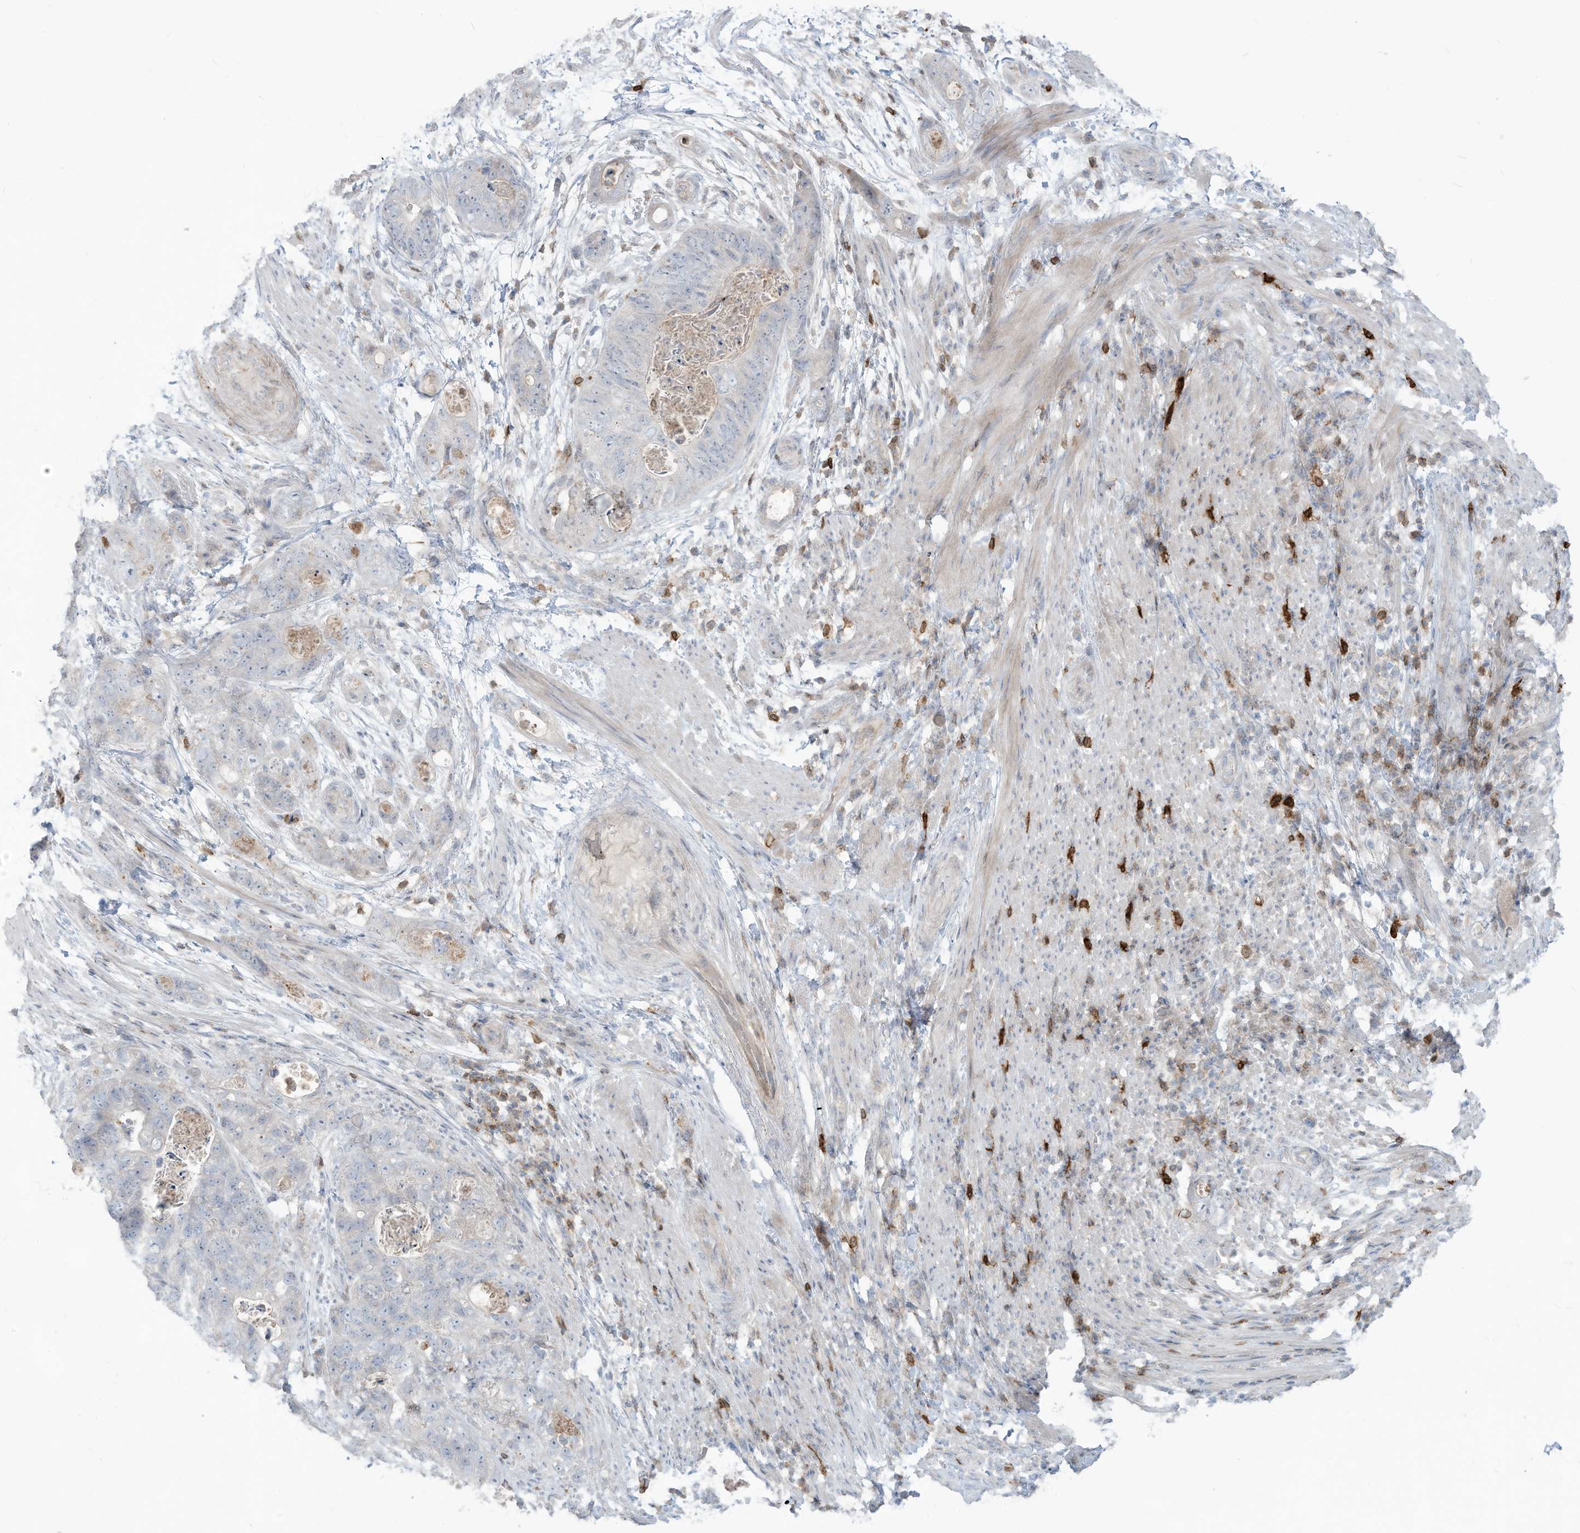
{"staining": {"intensity": "negative", "quantity": "none", "location": "none"}, "tissue": "stomach cancer", "cell_type": "Tumor cells", "image_type": "cancer", "snomed": [{"axis": "morphology", "description": "Adenocarcinoma, NOS"}, {"axis": "topography", "description": "Stomach"}], "caption": "This is an IHC image of human stomach cancer (adenocarcinoma). There is no staining in tumor cells.", "gene": "NOTO", "patient": {"sex": "female", "age": 89}}